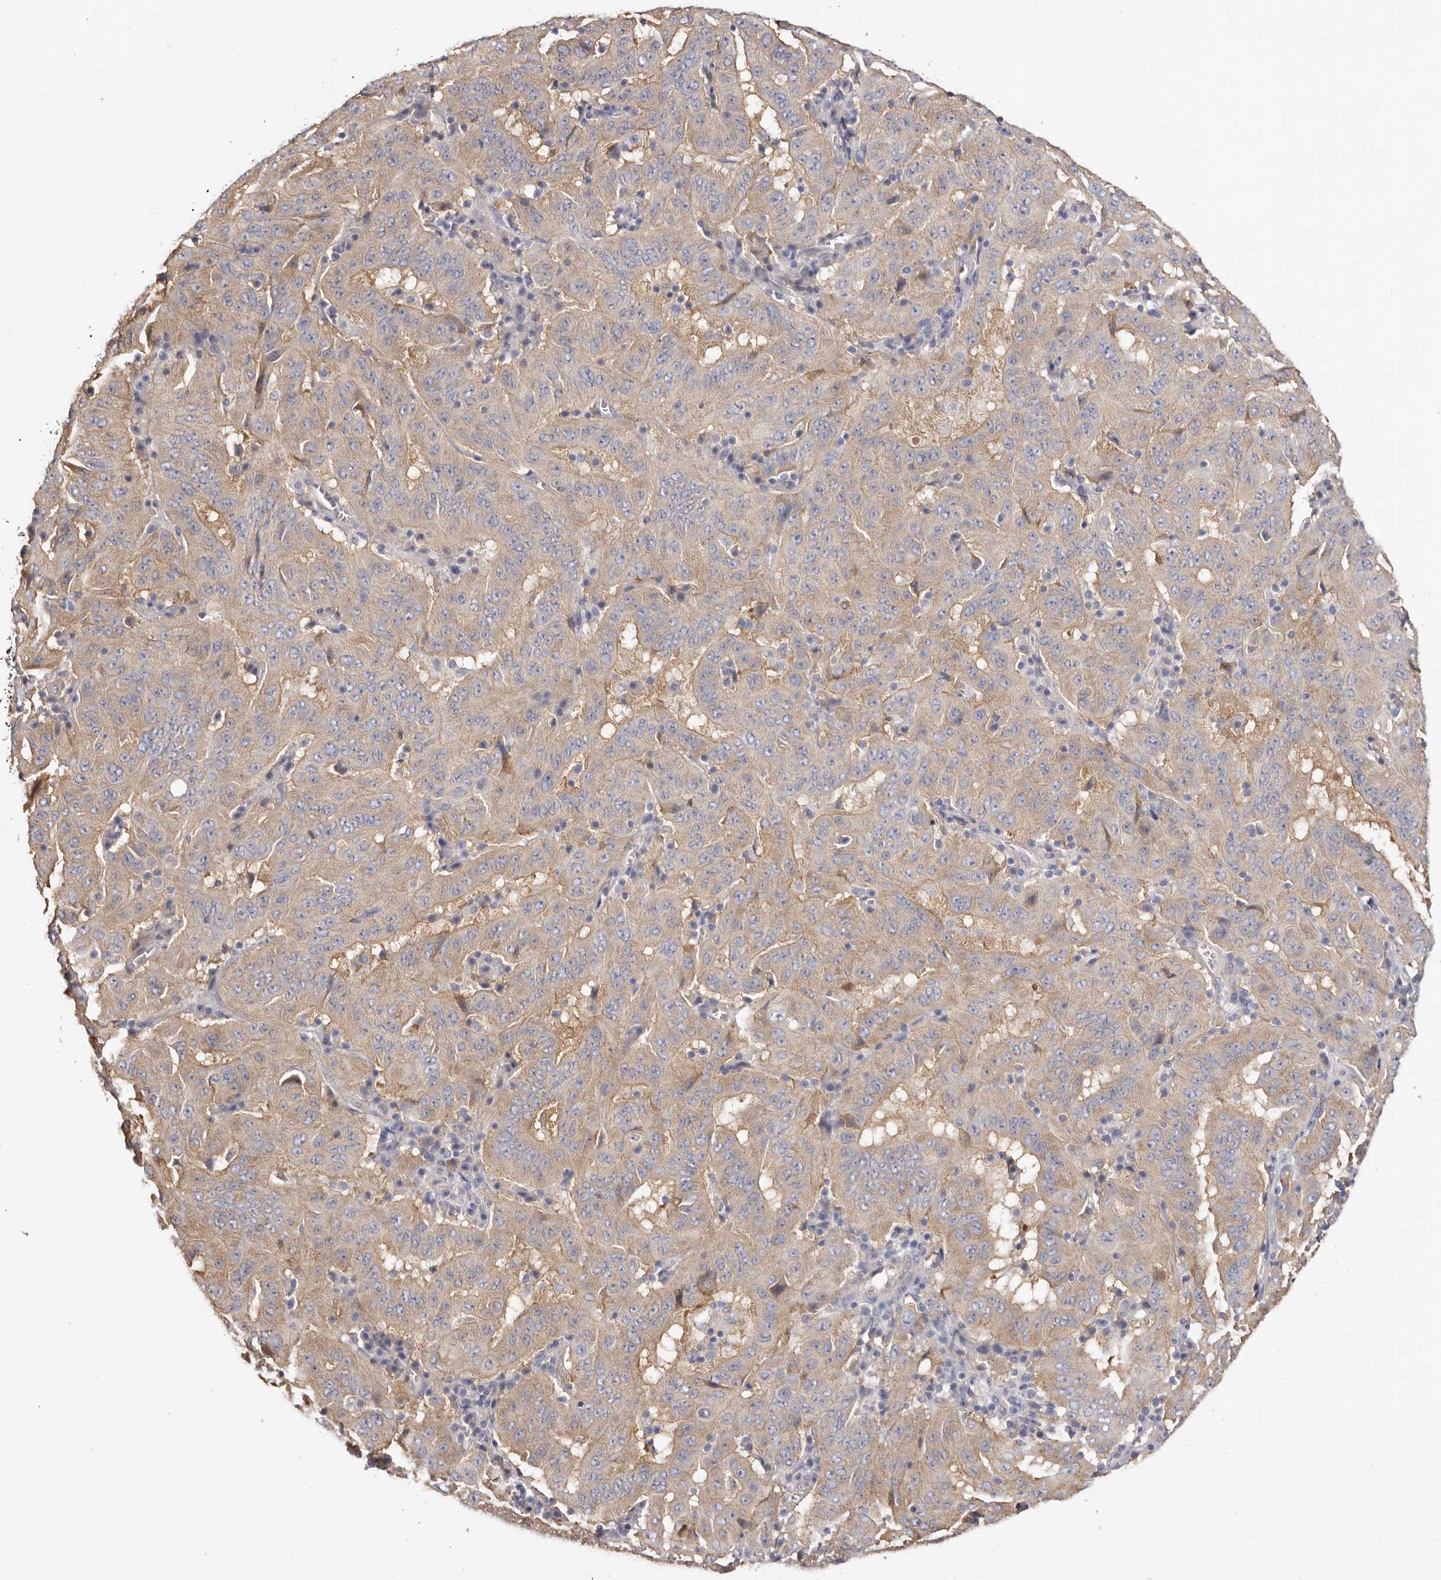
{"staining": {"intensity": "weak", "quantity": ">75%", "location": "cytoplasmic/membranous"}, "tissue": "pancreatic cancer", "cell_type": "Tumor cells", "image_type": "cancer", "snomed": [{"axis": "morphology", "description": "Adenocarcinoma, NOS"}, {"axis": "topography", "description": "Pancreas"}], "caption": "About >75% of tumor cells in pancreatic cancer reveal weak cytoplasmic/membranous protein positivity as visualized by brown immunohistochemical staining.", "gene": "FAM167B", "patient": {"sex": "male", "age": 63}}